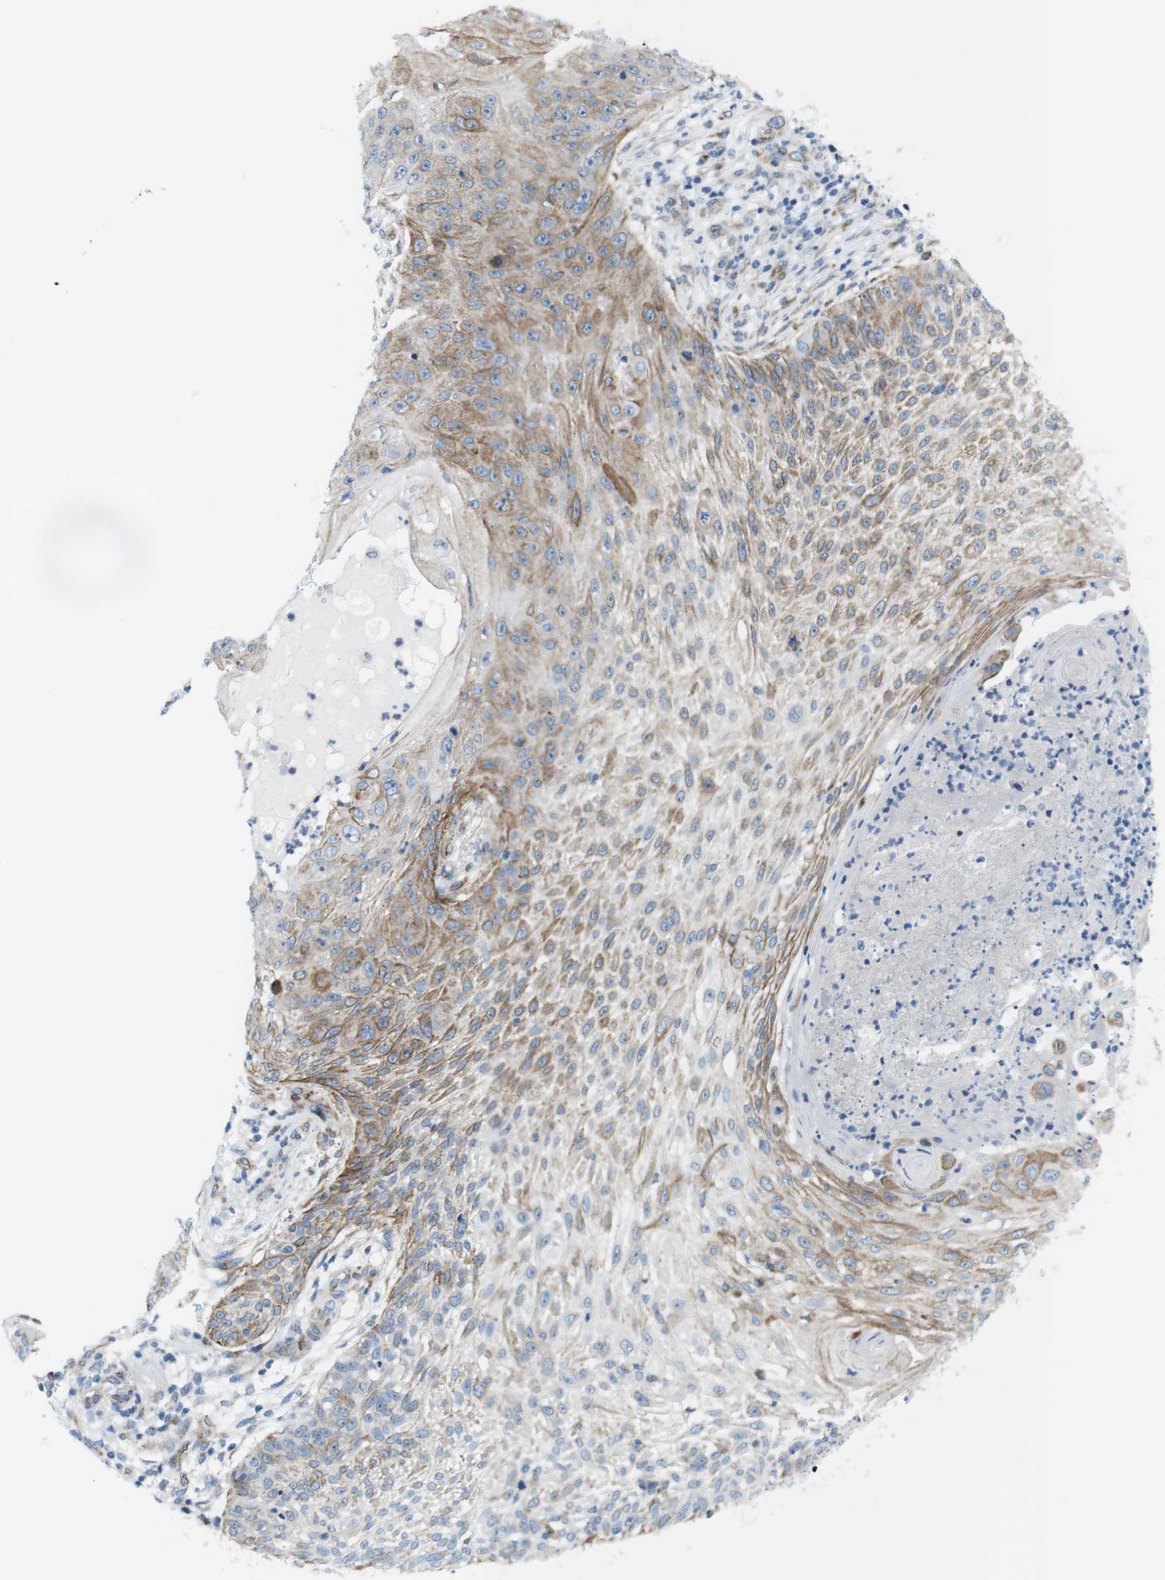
{"staining": {"intensity": "moderate", "quantity": "25%-75%", "location": "cytoplasmic/membranous"}, "tissue": "skin cancer", "cell_type": "Tumor cells", "image_type": "cancer", "snomed": [{"axis": "morphology", "description": "Squamous cell carcinoma, NOS"}, {"axis": "topography", "description": "Skin"}], "caption": "Skin cancer stained for a protein (brown) exhibits moderate cytoplasmic/membranous positive positivity in about 25%-75% of tumor cells.", "gene": "MYH9", "patient": {"sex": "female", "age": 80}}